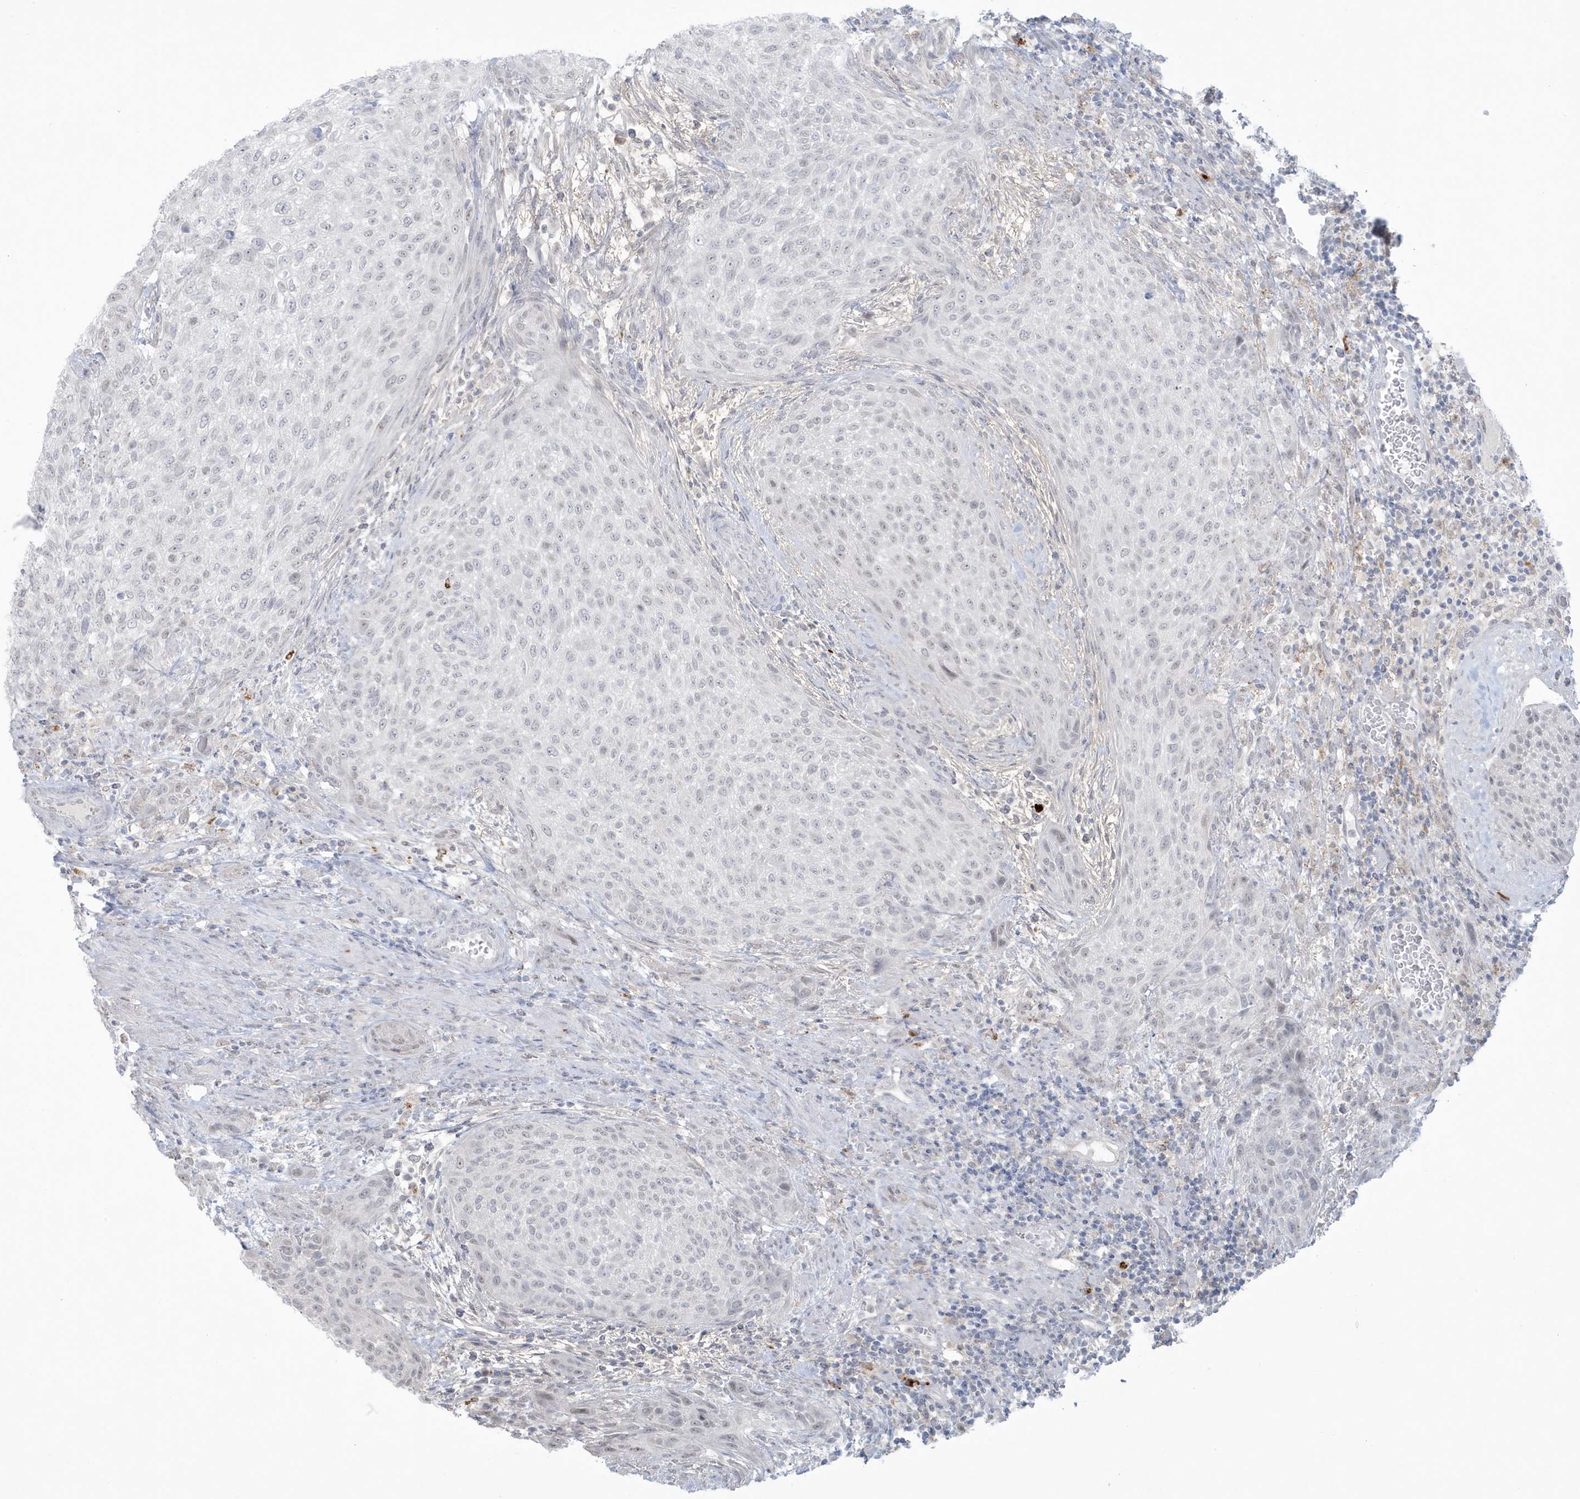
{"staining": {"intensity": "weak", "quantity": "<25%", "location": "nuclear"}, "tissue": "urothelial cancer", "cell_type": "Tumor cells", "image_type": "cancer", "snomed": [{"axis": "morphology", "description": "Urothelial carcinoma, High grade"}, {"axis": "topography", "description": "Urinary bladder"}], "caption": "IHC photomicrograph of urothelial cancer stained for a protein (brown), which reveals no positivity in tumor cells.", "gene": "HERC6", "patient": {"sex": "male", "age": 35}}